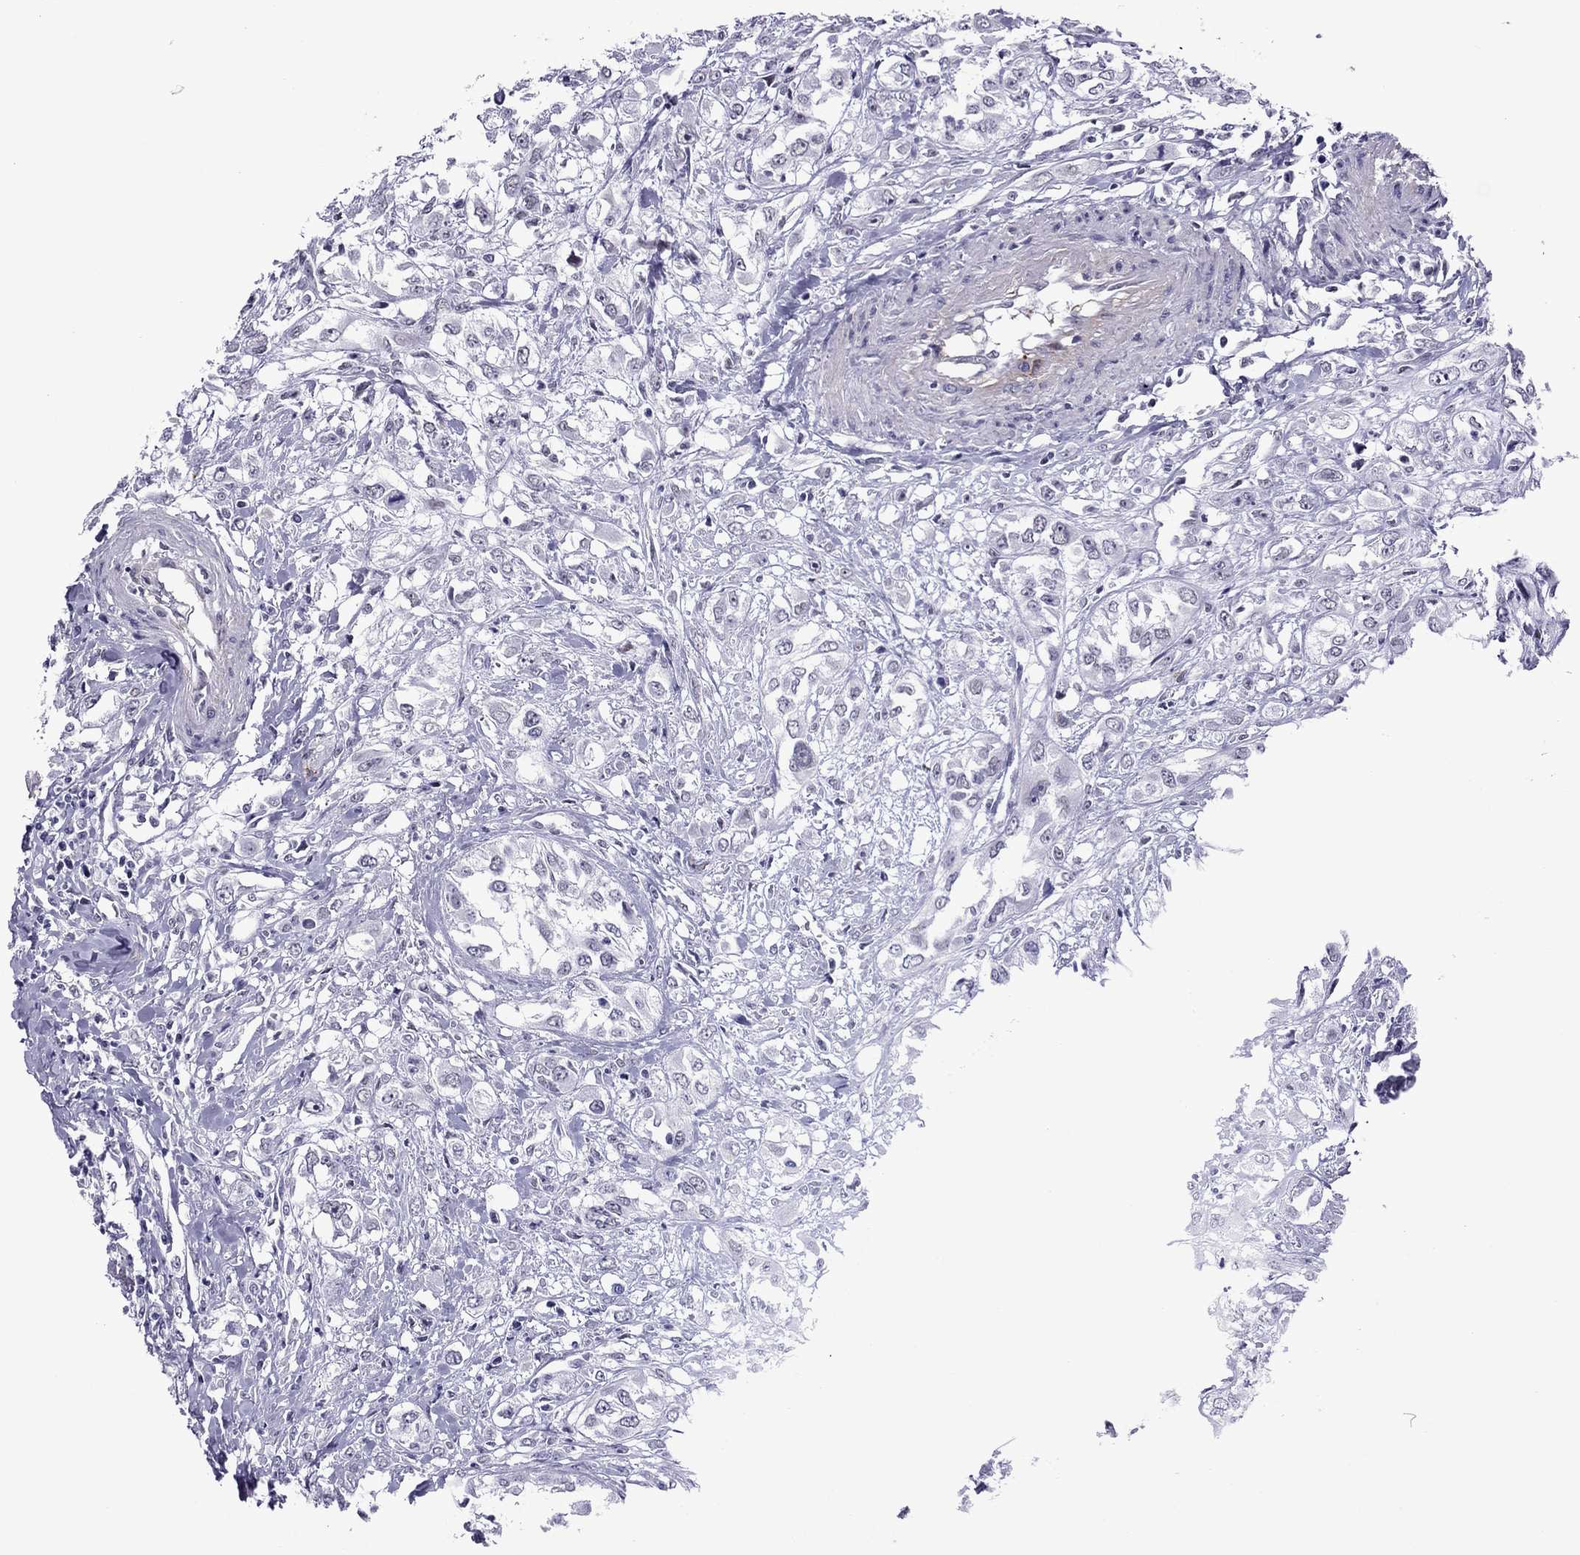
{"staining": {"intensity": "negative", "quantity": "none", "location": "none"}, "tissue": "urothelial cancer", "cell_type": "Tumor cells", "image_type": "cancer", "snomed": [{"axis": "morphology", "description": "Urothelial carcinoma, High grade"}, {"axis": "topography", "description": "Urinary bladder"}], "caption": "High power microscopy image of an IHC histopathology image of high-grade urothelial carcinoma, revealing no significant staining in tumor cells. (DAB (3,3'-diaminobenzidine) immunohistochemistry with hematoxylin counter stain).", "gene": "ZNF646", "patient": {"sex": "male", "age": 67}}